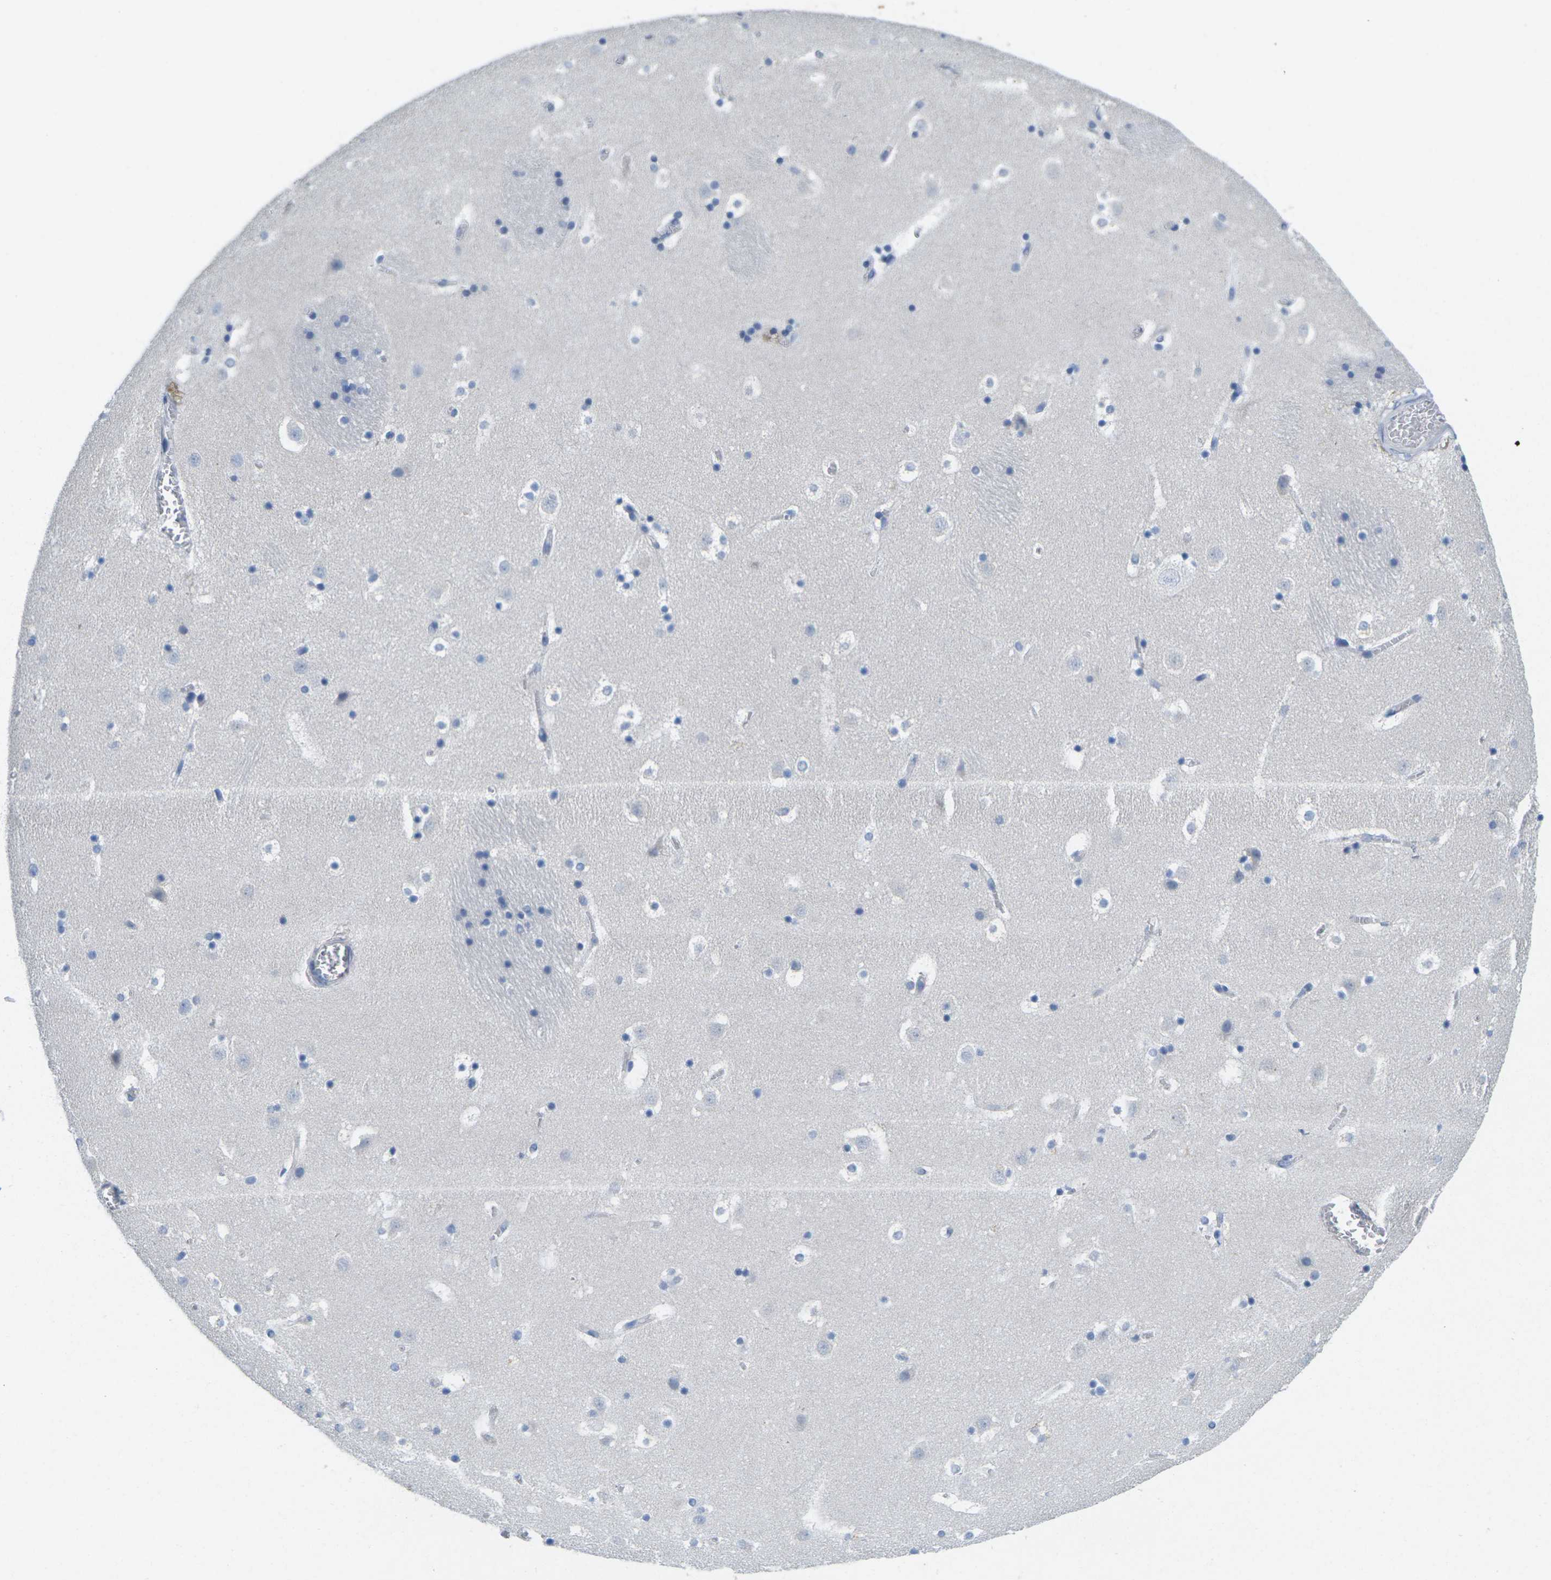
{"staining": {"intensity": "negative", "quantity": "none", "location": "none"}, "tissue": "caudate", "cell_type": "Glial cells", "image_type": "normal", "snomed": [{"axis": "morphology", "description": "Normal tissue, NOS"}, {"axis": "topography", "description": "Lateral ventricle wall"}], "caption": "Glial cells are negative for brown protein staining in unremarkable caudate. Brightfield microscopy of immunohistochemistry (IHC) stained with DAB (3,3'-diaminobenzidine) (brown) and hematoxylin (blue), captured at high magnification.", "gene": "TNNI3", "patient": {"sex": "male", "age": 45}}